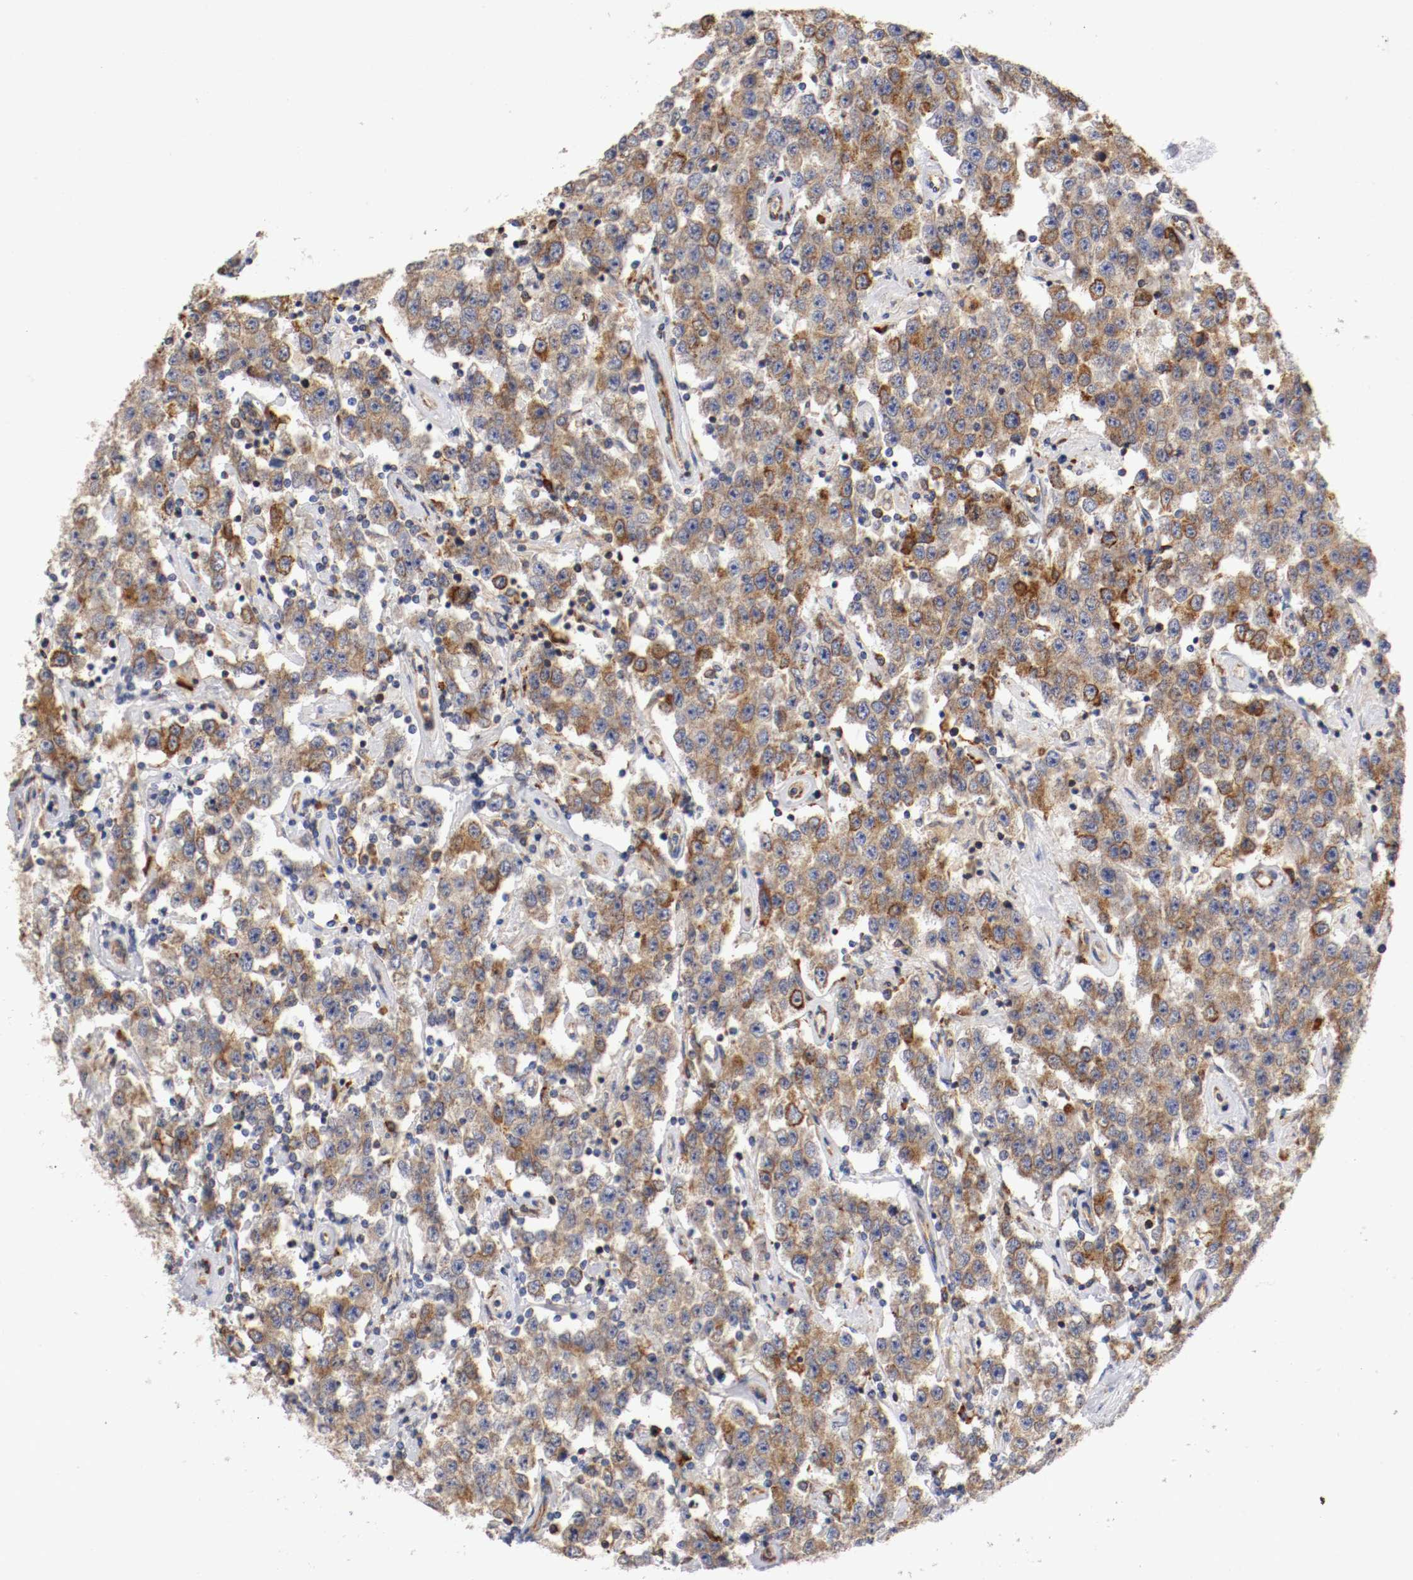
{"staining": {"intensity": "moderate", "quantity": ">75%", "location": "cytoplasmic/membranous"}, "tissue": "testis cancer", "cell_type": "Tumor cells", "image_type": "cancer", "snomed": [{"axis": "morphology", "description": "Seminoma, NOS"}, {"axis": "topography", "description": "Testis"}], "caption": "Seminoma (testis) stained with DAB immunohistochemistry (IHC) reveals medium levels of moderate cytoplasmic/membranous staining in approximately >75% of tumor cells.", "gene": "TRAF2", "patient": {"sex": "male", "age": 52}}